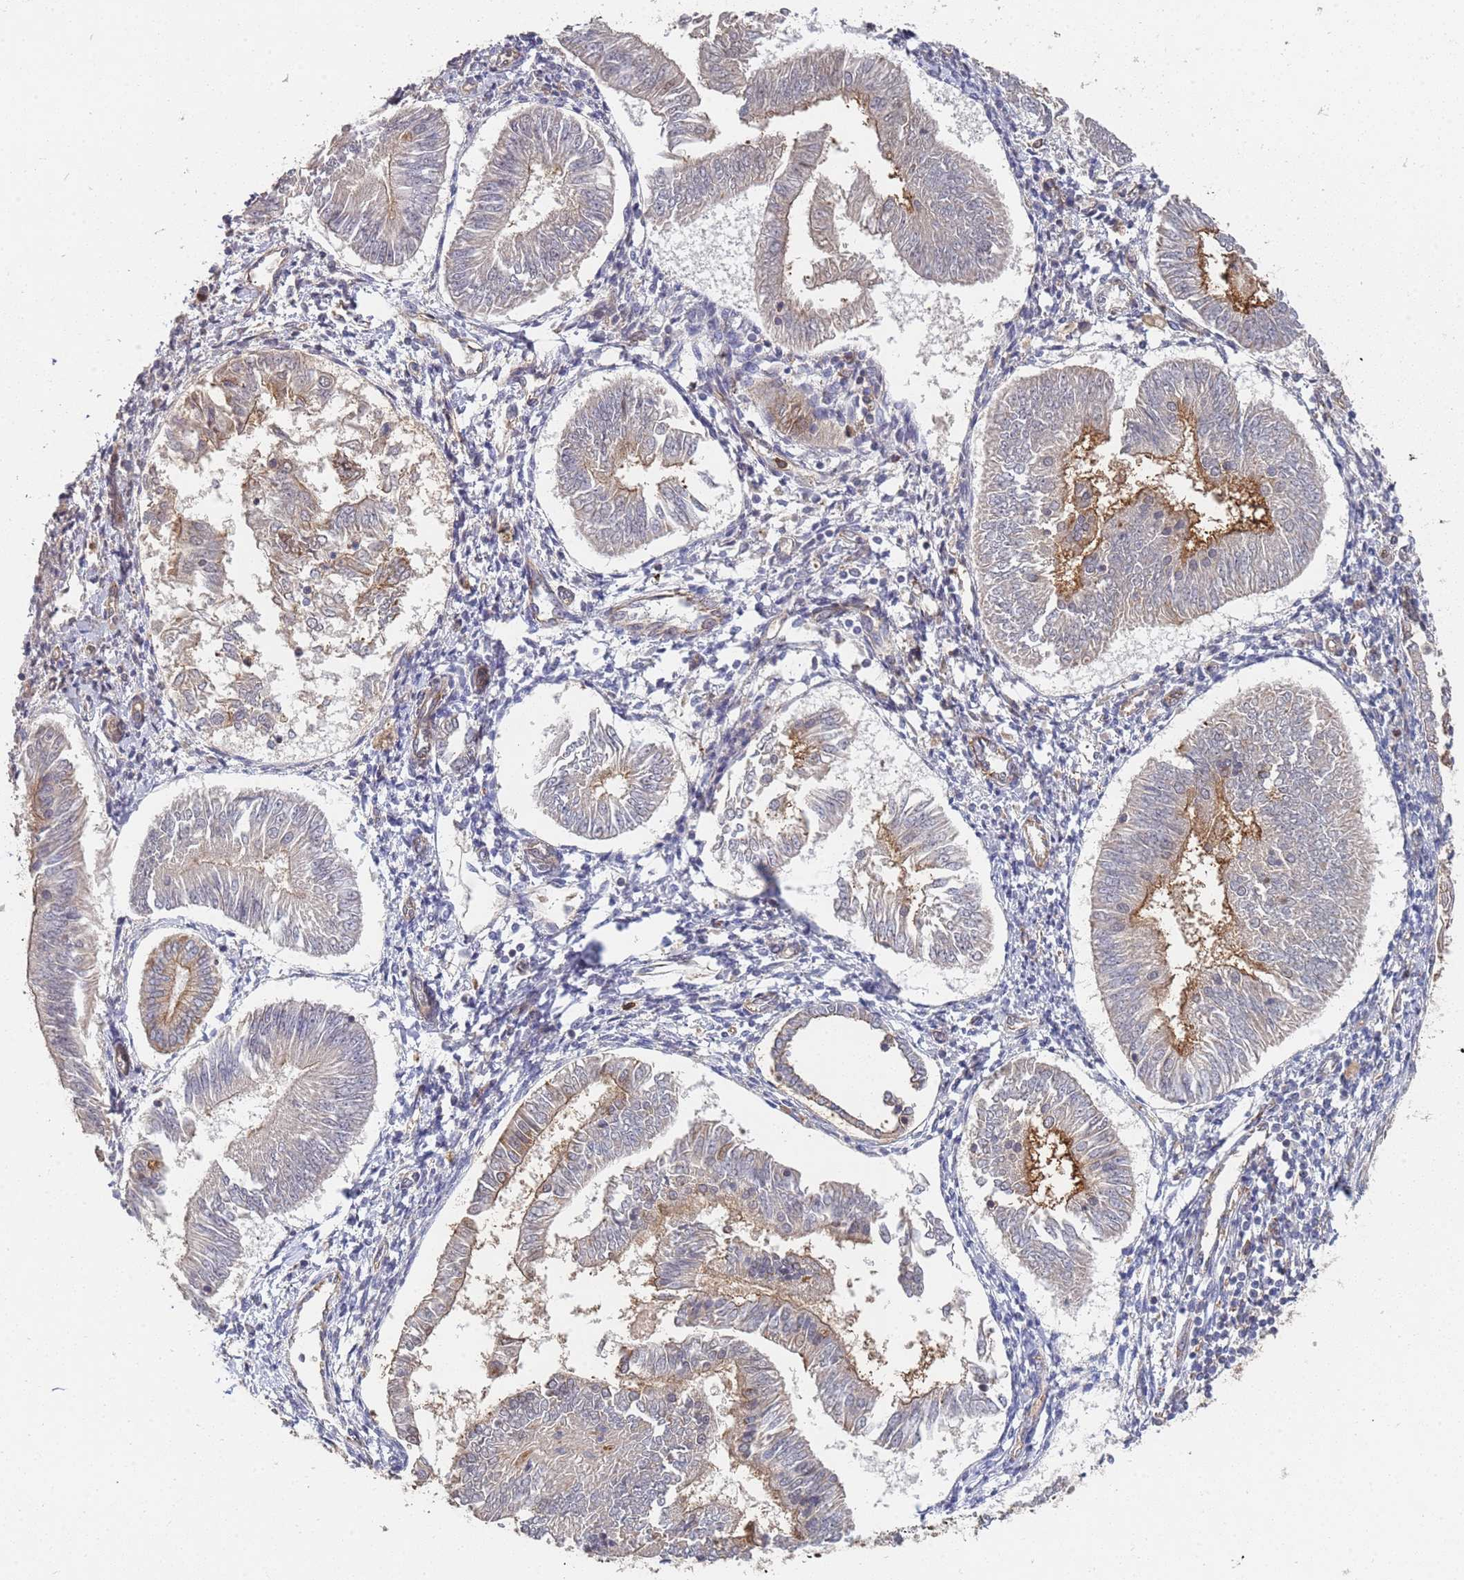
{"staining": {"intensity": "weak", "quantity": "<25%", "location": "cytoplasmic/membranous"}, "tissue": "endometrial cancer", "cell_type": "Tumor cells", "image_type": "cancer", "snomed": [{"axis": "morphology", "description": "Adenocarcinoma, NOS"}, {"axis": "topography", "description": "Endometrium"}], "caption": "Immunohistochemical staining of human adenocarcinoma (endometrial) demonstrates no significant staining in tumor cells.", "gene": "ABCB6", "patient": {"sex": "female", "age": 58}}